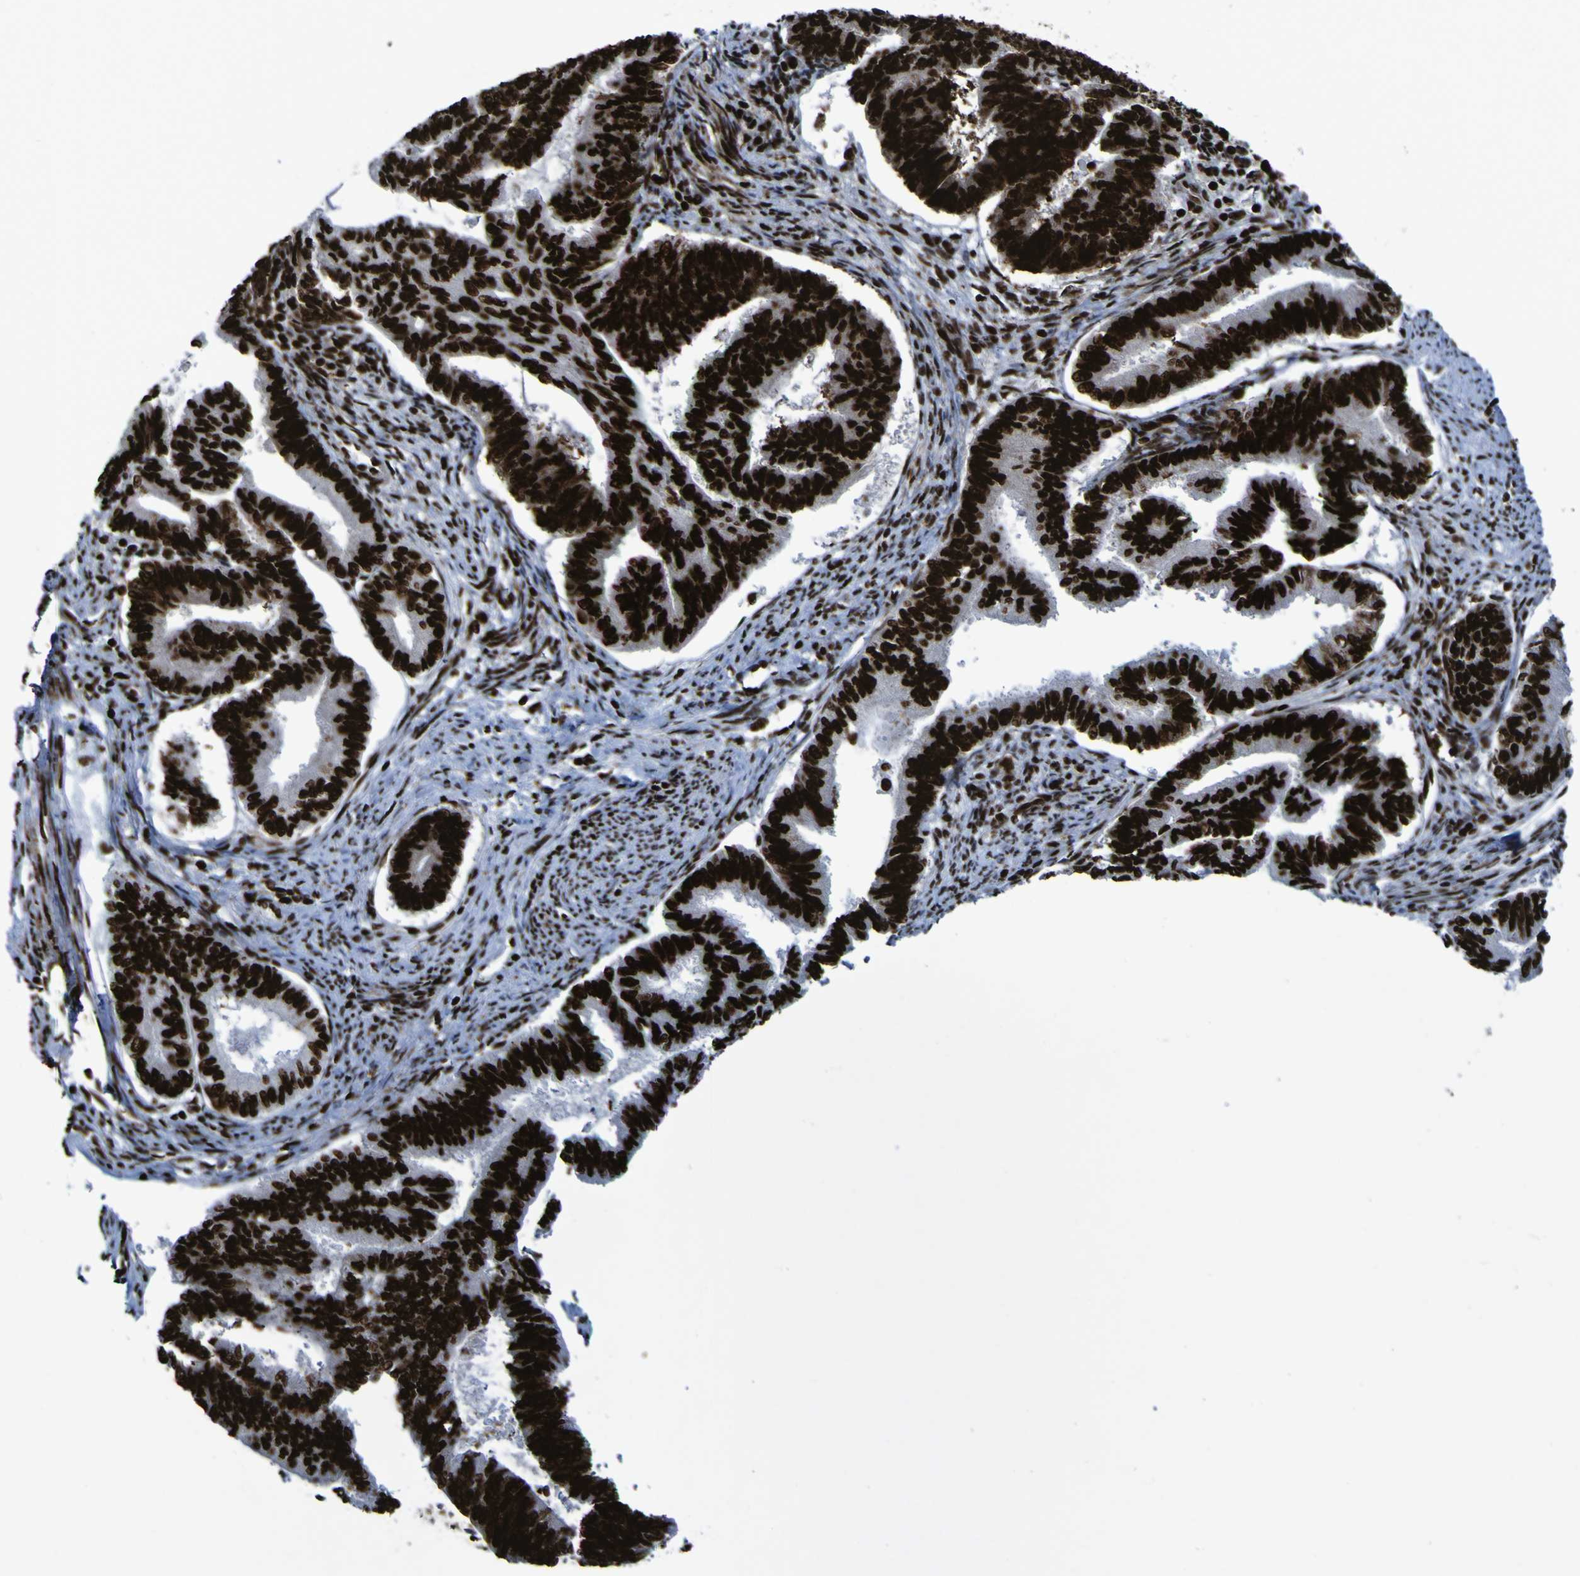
{"staining": {"intensity": "strong", "quantity": ">75%", "location": "nuclear"}, "tissue": "endometrial cancer", "cell_type": "Tumor cells", "image_type": "cancer", "snomed": [{"axis": "morphology", "description": "Adenocarcinoma, NOS"}, {"axis": "topography", "description": "Endometrium"}], "caption": "Endometrial adenocarcinoma tissue shows strong nuclear expression in approximately >75% of tumor cells", "gene": "NPM1", "patient": {"sex": "female", "age": 86}}